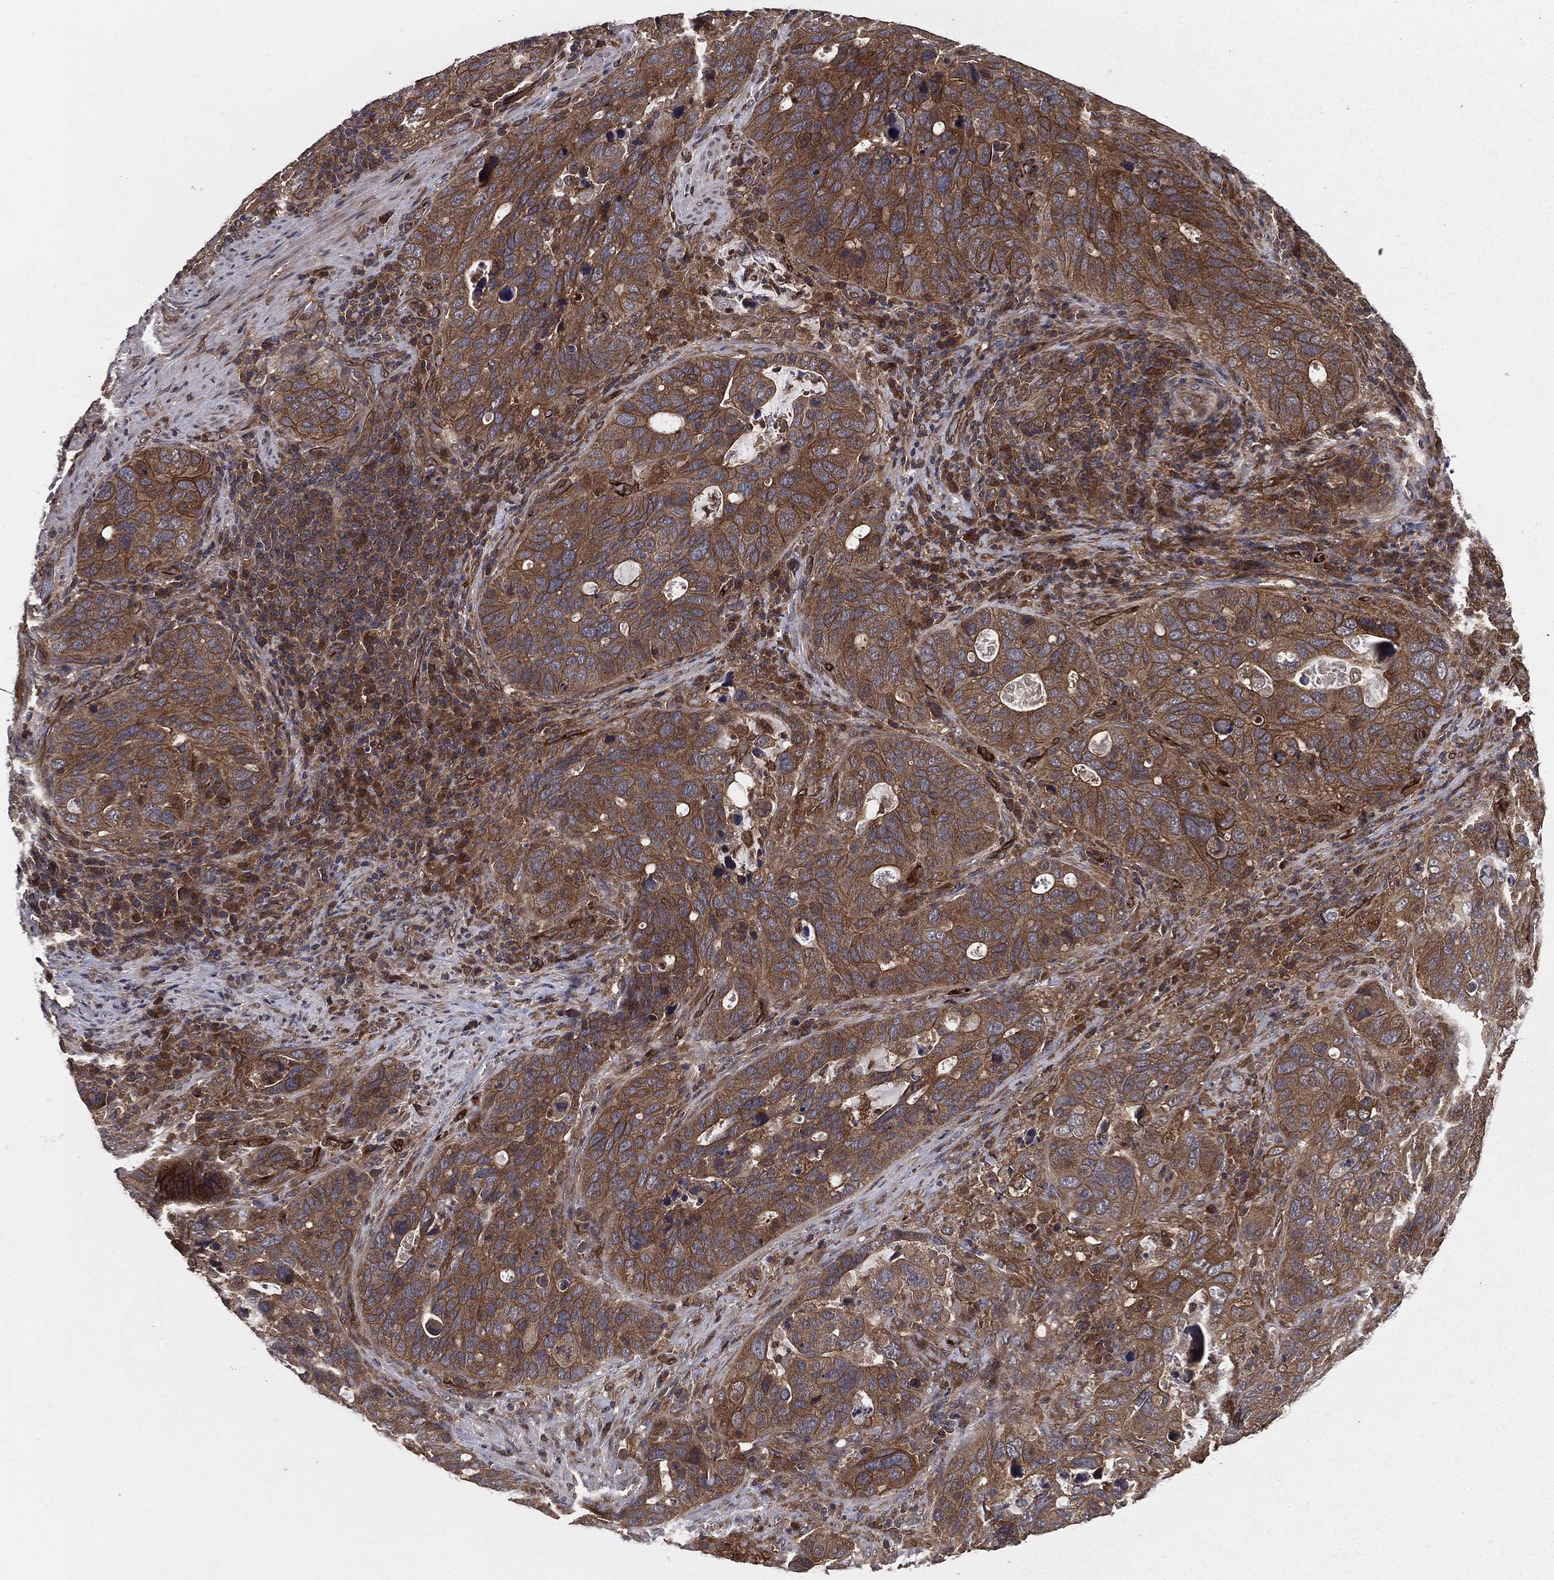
{"staining": {"intensity": "moderate", "quantity": "25%-75%", "location": "cytoplasmic/membranous"}, "tissue": "stomach cancer", "cell_type": "Tumor cells", "image_type": "cancer", "snomed": [{"axis": "morphology", "description": "Adenocarcinoma, NOS"}, {"axis": "topography", "description": "Stomach"}], "caption": "Moderate cytoplasmic/membranous positivity is present in about 25%-75% of tumor cells in adenocarcinoma (stomach).", "gene": "CERT1", "patient": {"sex": "male", "age": 54}}